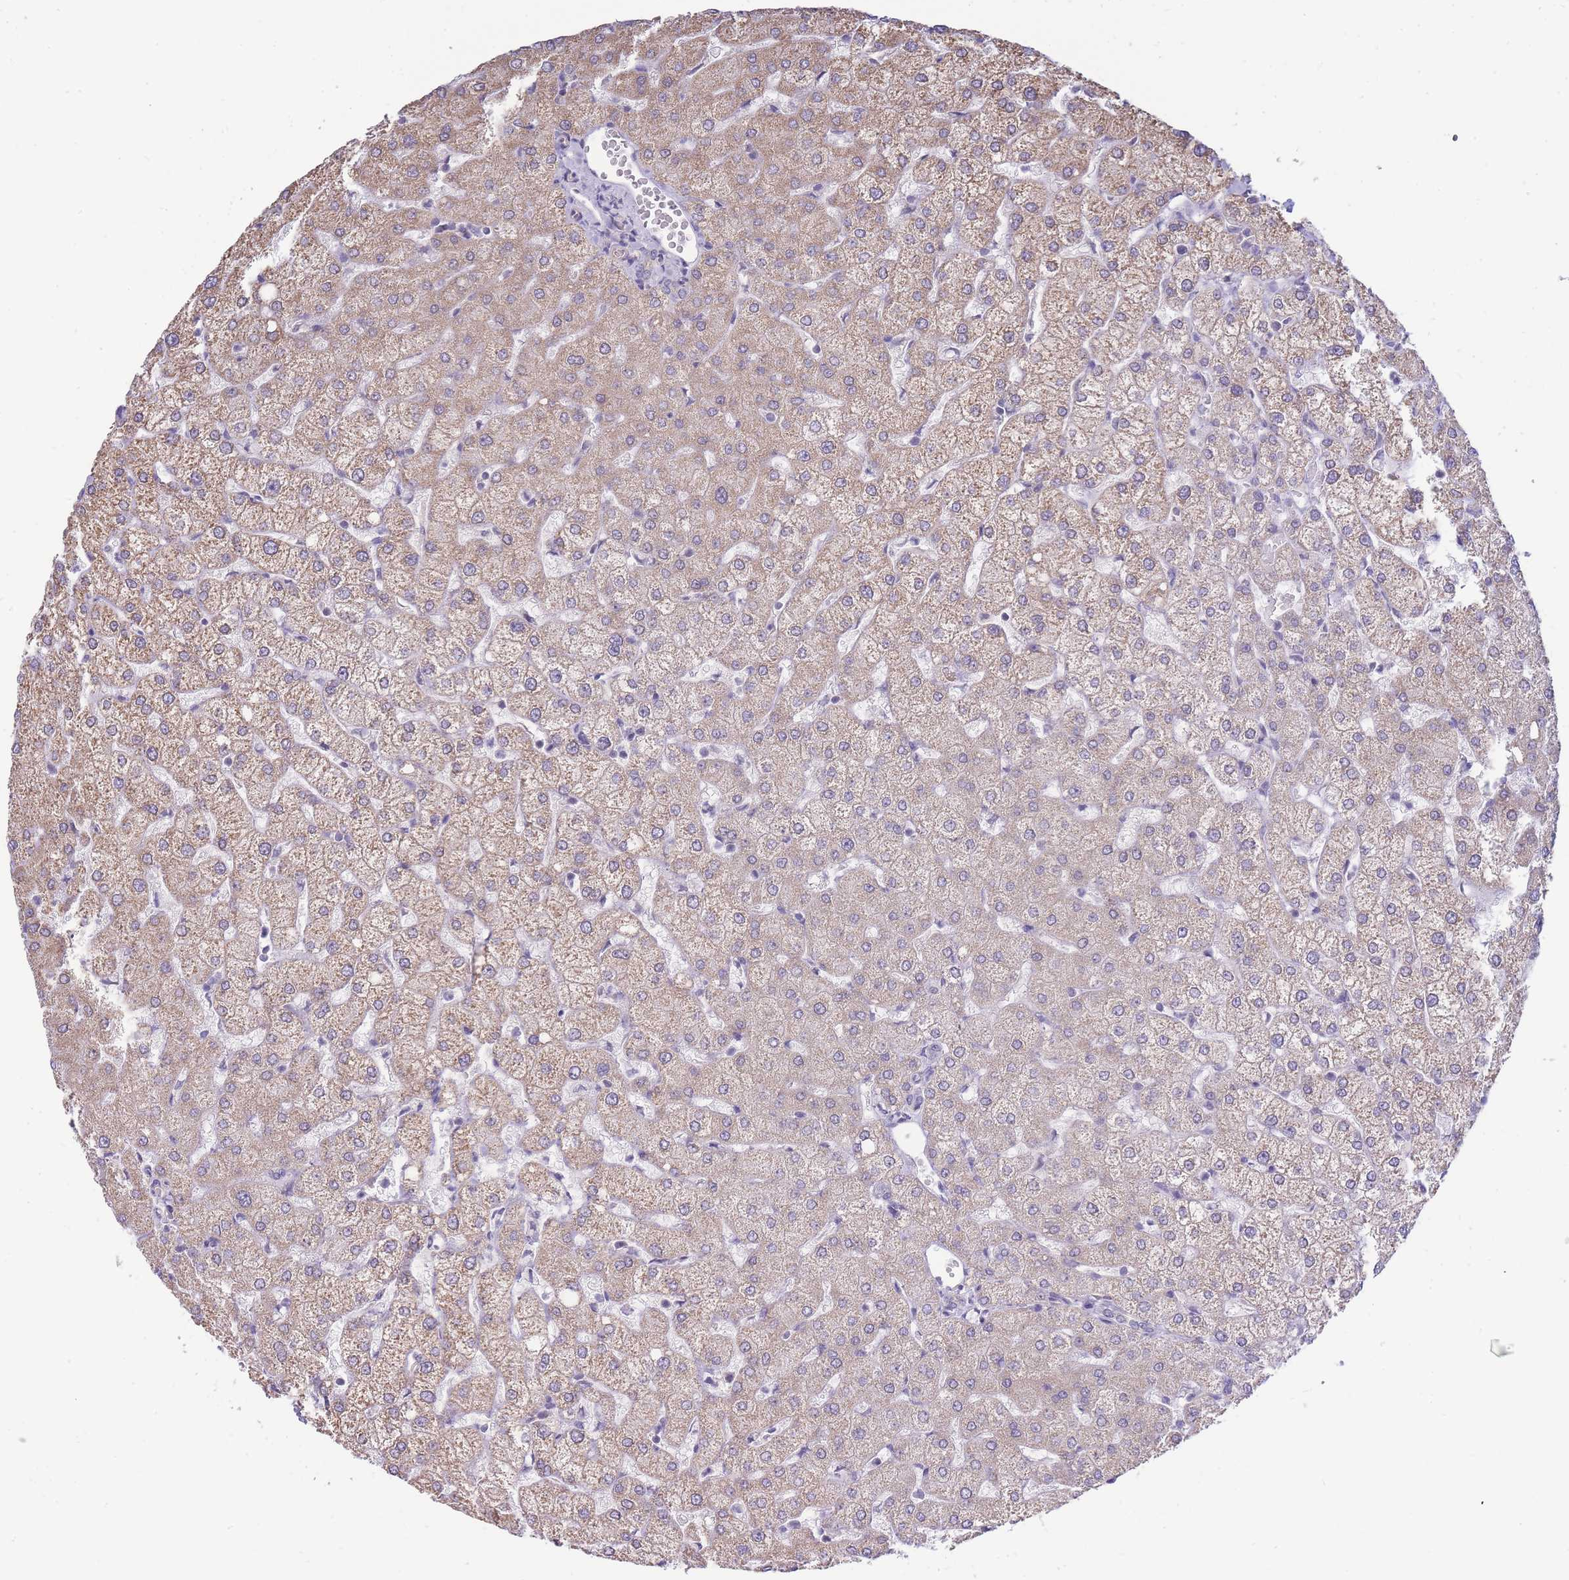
{"staining": {"intensity": "negative", "quantity": "none", "location": "none"}, "tissue": "liver", "cell_type": "Cholangiocytes", "image_type": "normal", "snomed": [{"axis": "morphology", "description": "Normal tissue, NOS"}, {"axis": "topography", "description": "Liver"}], "caption": "Photomicrograph shows no protein expression in cholangiocytes of normal liver.", "gene": "C19orf25", "patient": {"sex": "female", "age": 54}}